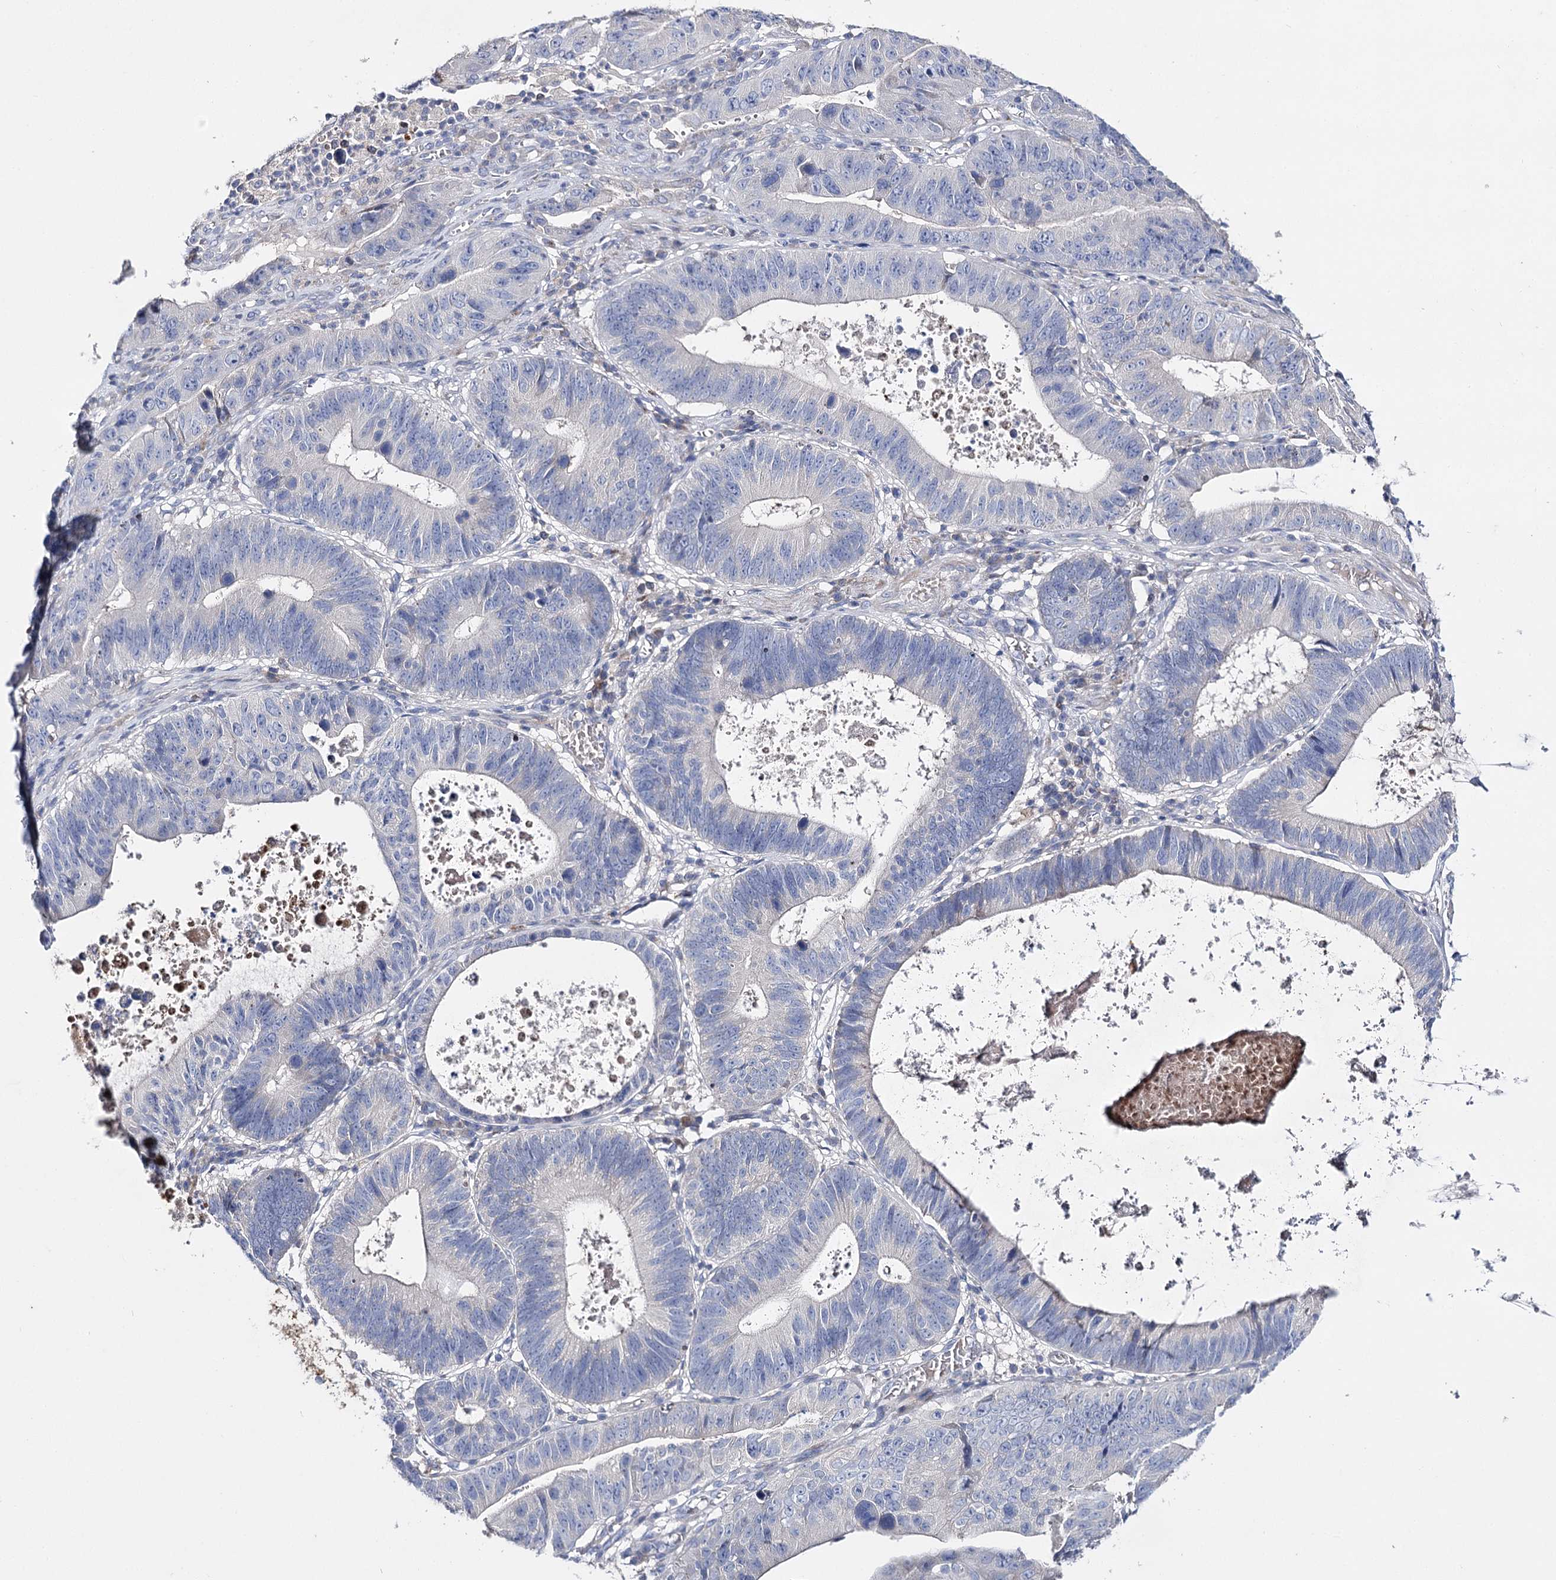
{"staining": {"intensity": "negative", "quantity": "none", "location": "none"}, "tissue": "stomach cancer", "cell_type": "Tumor cells", "image_type": "cancer", "snomed": [{"axis": "morphology", "description": "Adenocarcinoma, NOS"}, {"axis": "topography", "description": "Stomach"}], "caption": "Immunohistochemical staining of stomach cancer reveals no significant staining in tumor cells.", "gene": "NRAP", "patient": {"sex": "male", "age": 59}}